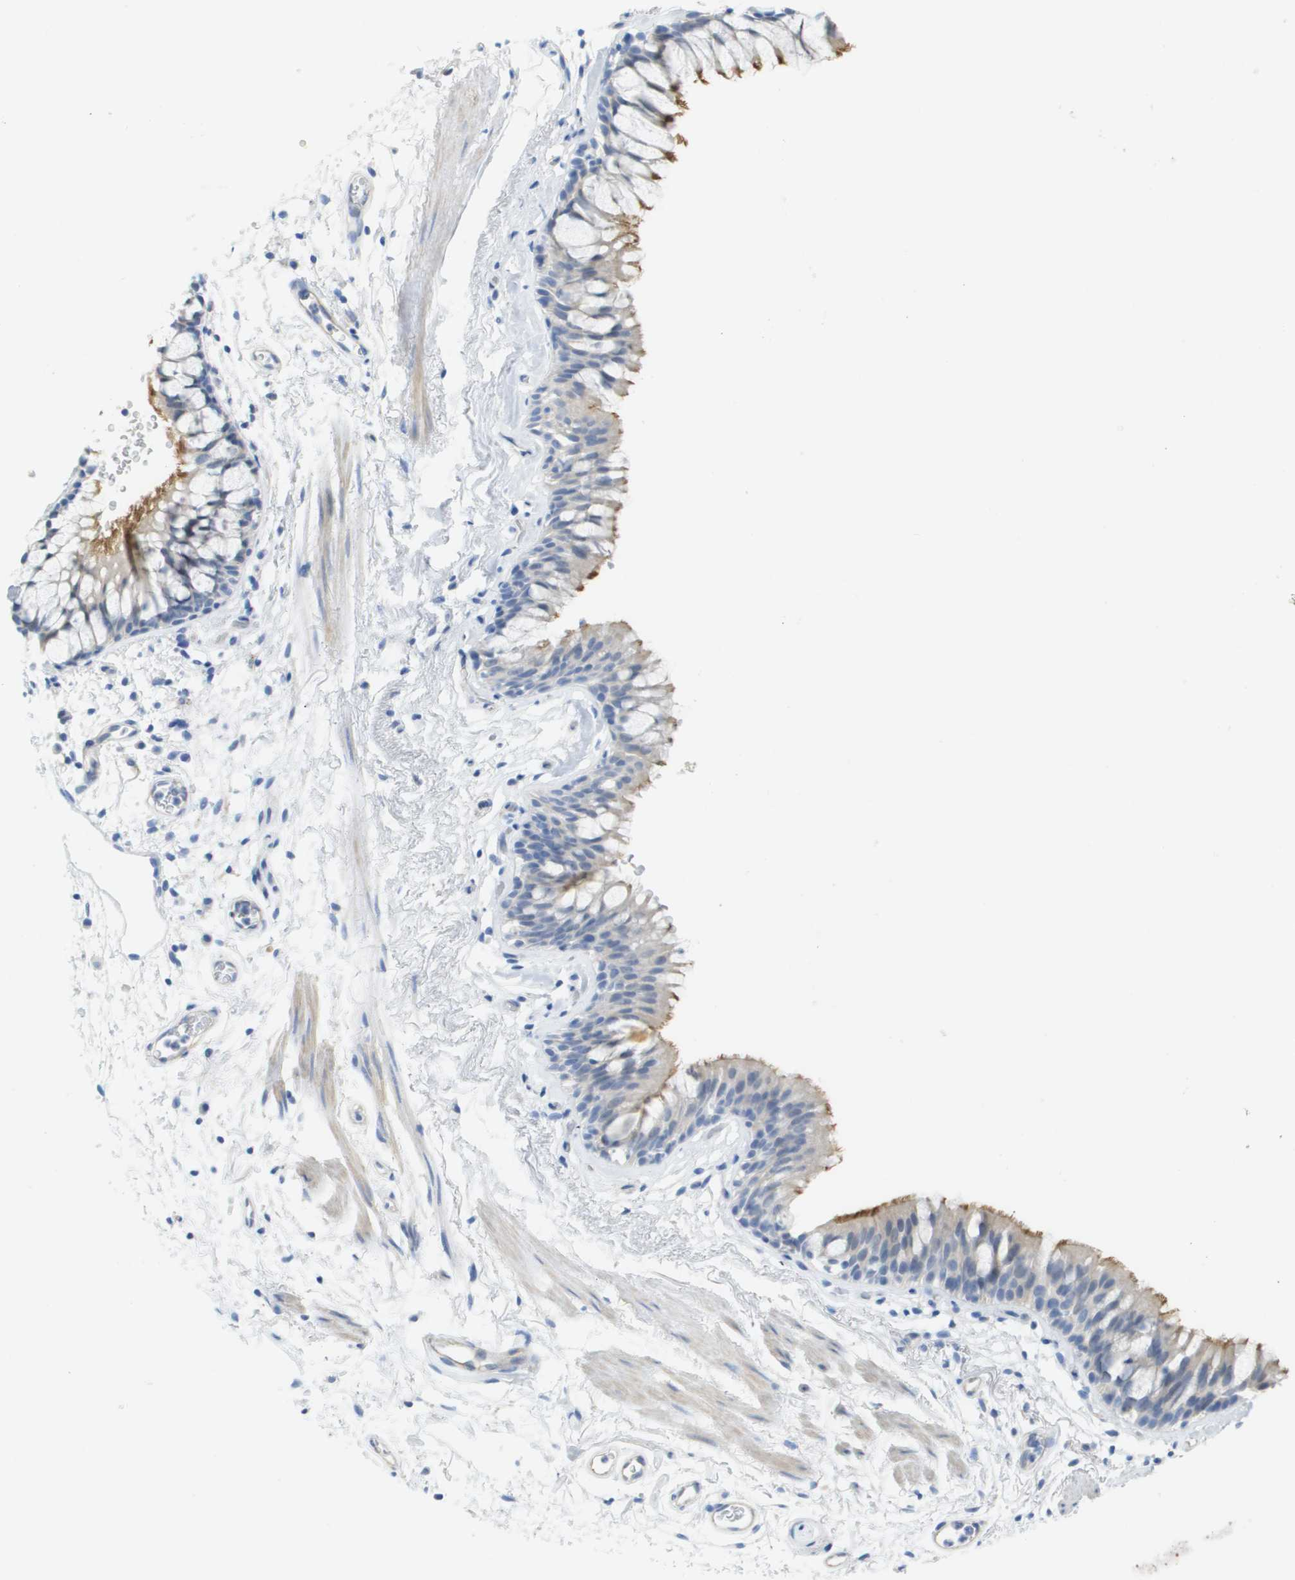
{"staining": {"intensity": "moderate", "quantity": "<25%", "location": "cytoplasmic/membranous"}, "tissue": "bronchus", "cell_type": "Respiratory epithelial cells", "image_type": "normal", "snomed": [{"axis": "morphology", "description": "Normal tissue, NOS"}, {"axis": "morphology", "description": "Inflammation, NOS"}, {"axis": "topography", "description": "Cartilage tissue"}, {"axis": "topography", "description": "Bronchus"}], "caption": "The micrograph exhibits a brown stain indicating the presence of a protein in the cytoplasmic/membranous of respiratory epithelial cells in bronchus.", "gene": "MYL3", "patient": {"sex": "male", "age": 77}}